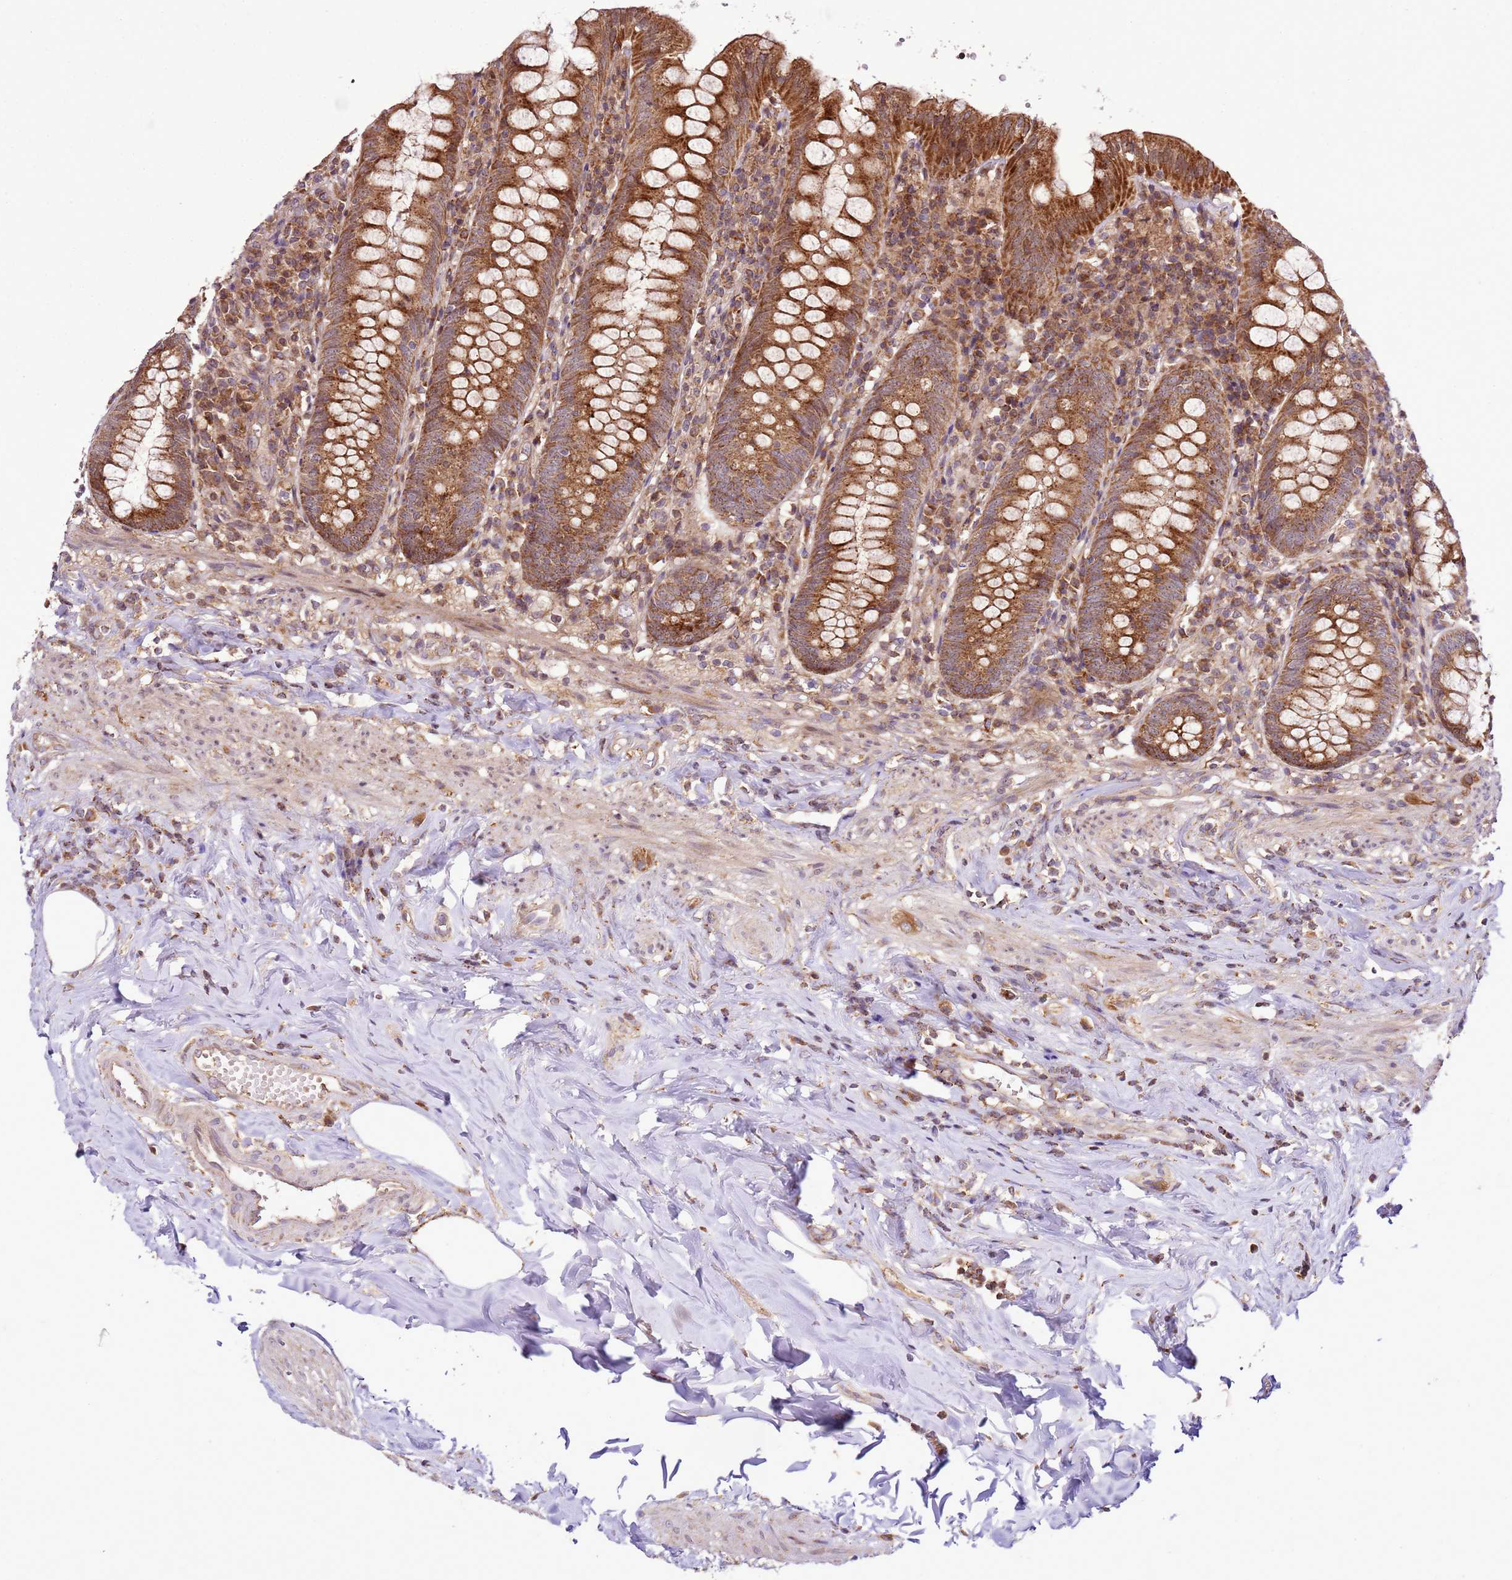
{"staining": {"intensity": "moderate", "quantity": ">75%", "location": "cytoplasmic/membranous"}, "tissue": "appendix", "cell_type": "Glandular cells", "image_type": "normal", "snomed": [{"axis": "morphology", "description": "Normal tissue, NOS"}, {"axis": "topography", "description": "Appendix"}], "caption": "Glandular cells show medium levels of moderate cytoplasmic/membranous staining in about >75% of cells in benign human appendix.", "gene": "RASA3", "patient": {"sex": "female", "age": 54}}